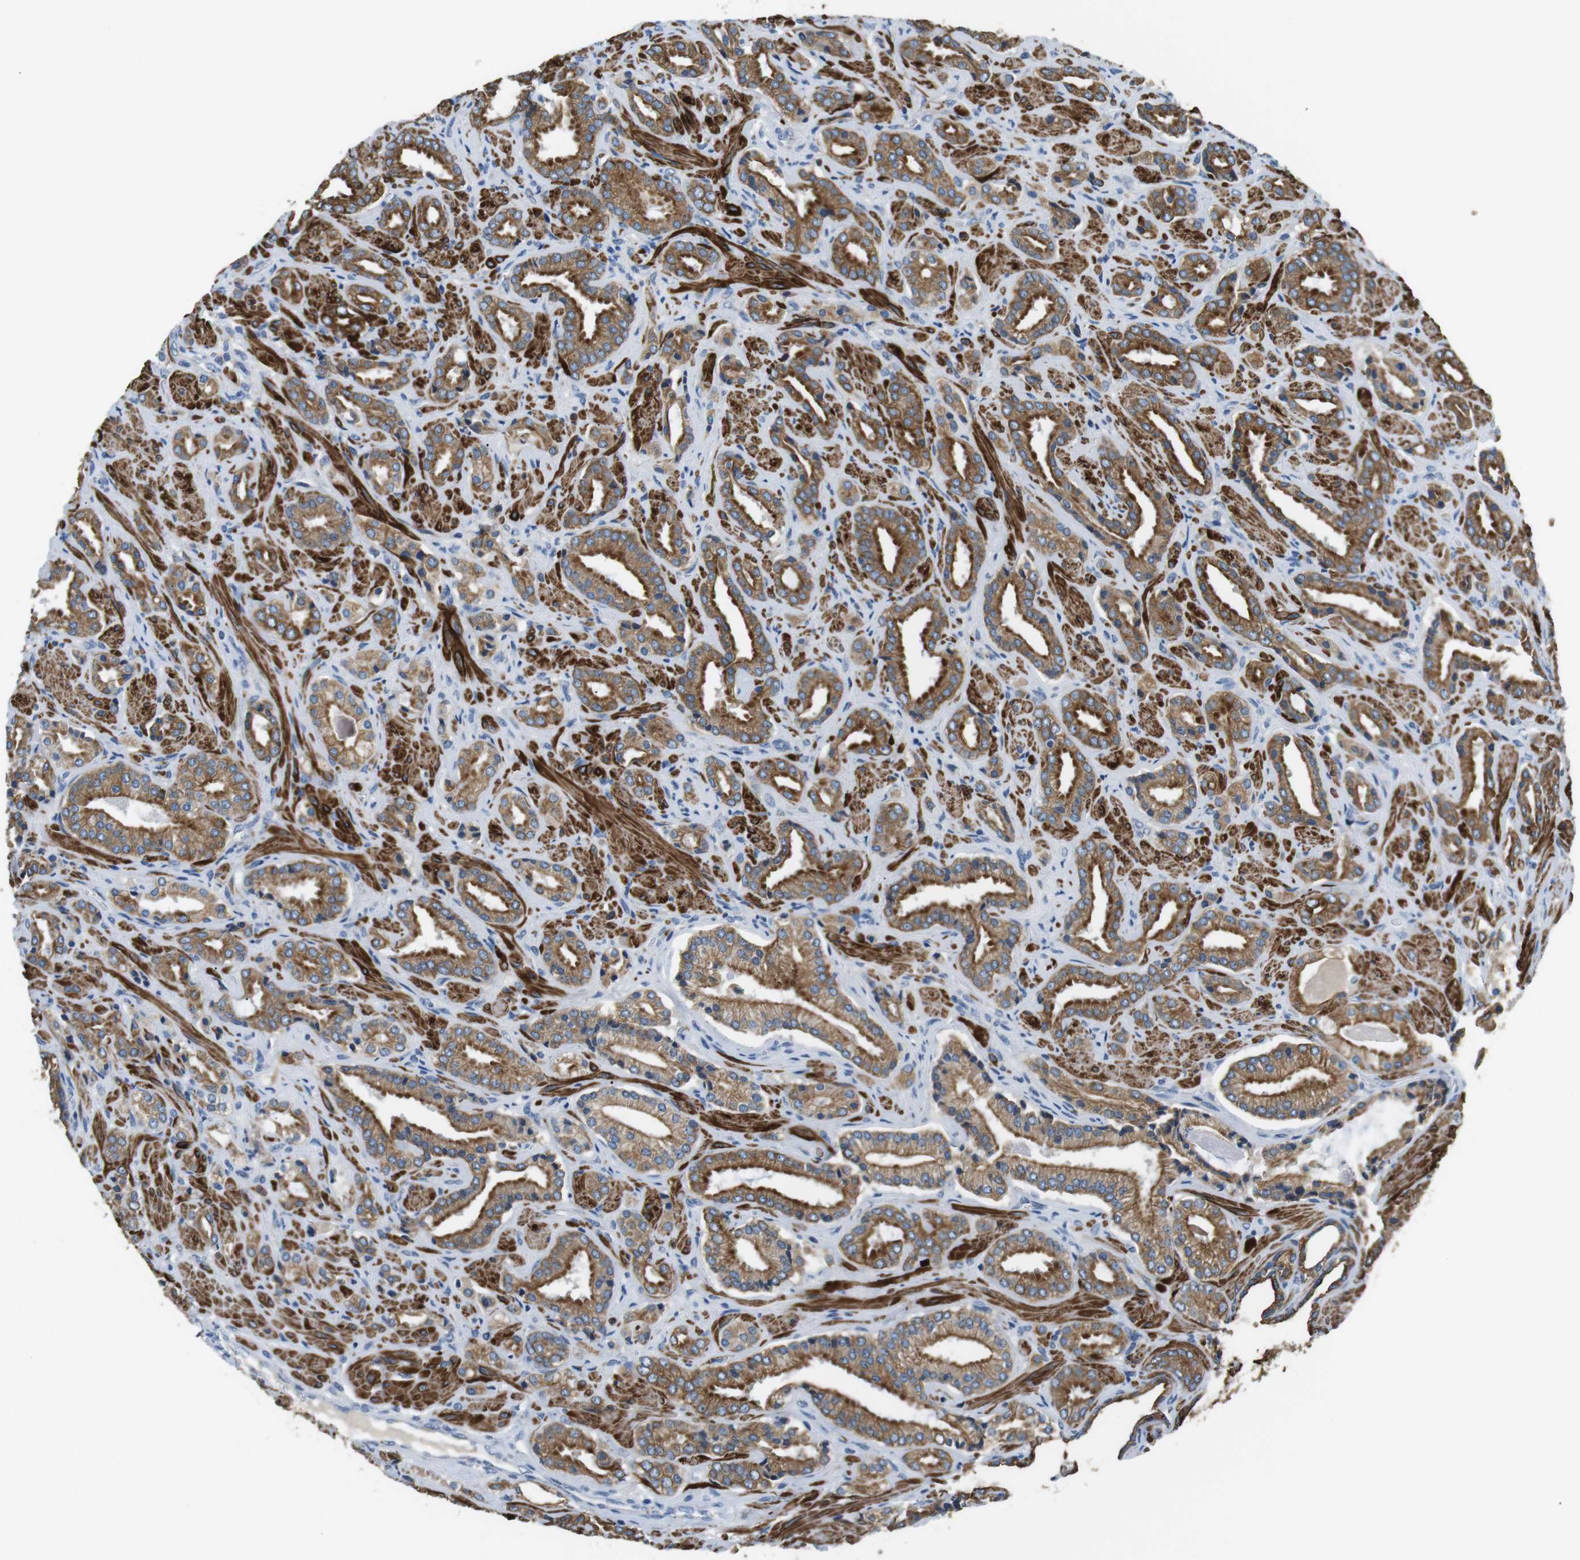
{"staining": {"intensity": "moderate", "quantity": ">75%", "location": "cytoplasmic/membranous"}, "tissue": "prostate cancer", "cell_type": "Tumor cells", "image_type": "cancer", "snomed": [{"axis": "morphology", "description": "Adenocarcinoma, High grade"}, {"axis": "topography", "description": "Prostate"}], "caption": "Immunohistochemical staining of human prostate adenocarcinoma (high-grade) displays moderate cytoplasmic/membranous protein staining in approximately >75% of tumor cells. (DAB (3,3'-diaminobenzidine) IHC, brown staining for protein, blue staining for nuclei).", "gene": "UNC5CL", "patient": {"sex": "male", "age": 64}}